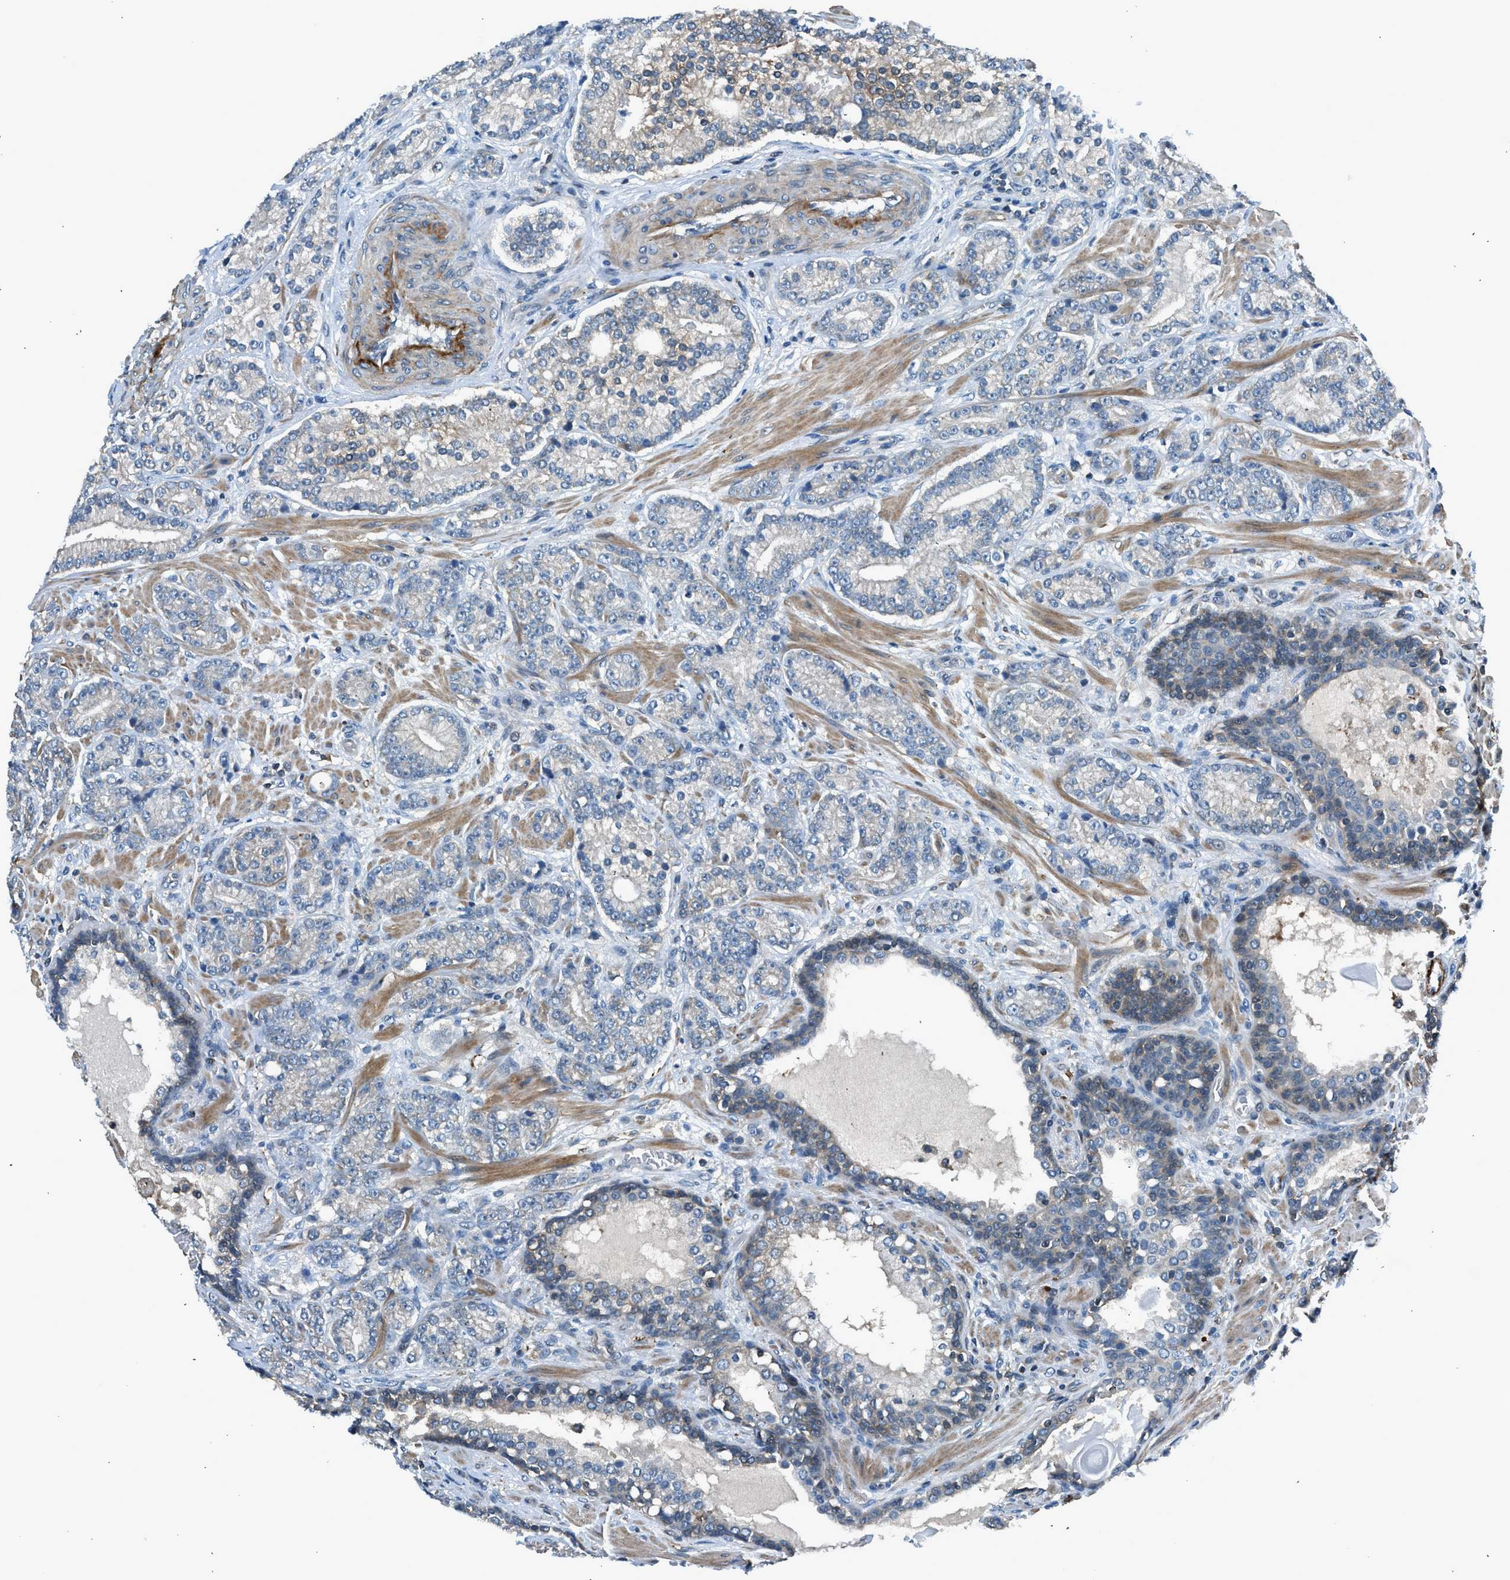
{"staining": {"intensity": "negative", "quantity": "none", "location": "none"}, "tissue": "prostate cancer", "cell_type": "Tumor cells", "image_type": "cancer", "snomed": [{"axis": "morphology", "description": "Adenocarcinoma, High grade"}, {"axis": "topography", "description": "Prostate"}], "caption": "Immunohistochemistry of high-grade adenocarcinoma (prostate) reveals no expression in tumor cells. (Immunohistochemistry (ihc), brightfield microscopy, high magnification).", "gene": "LMLN", "patient": {"sex": "male", "age": 61}}